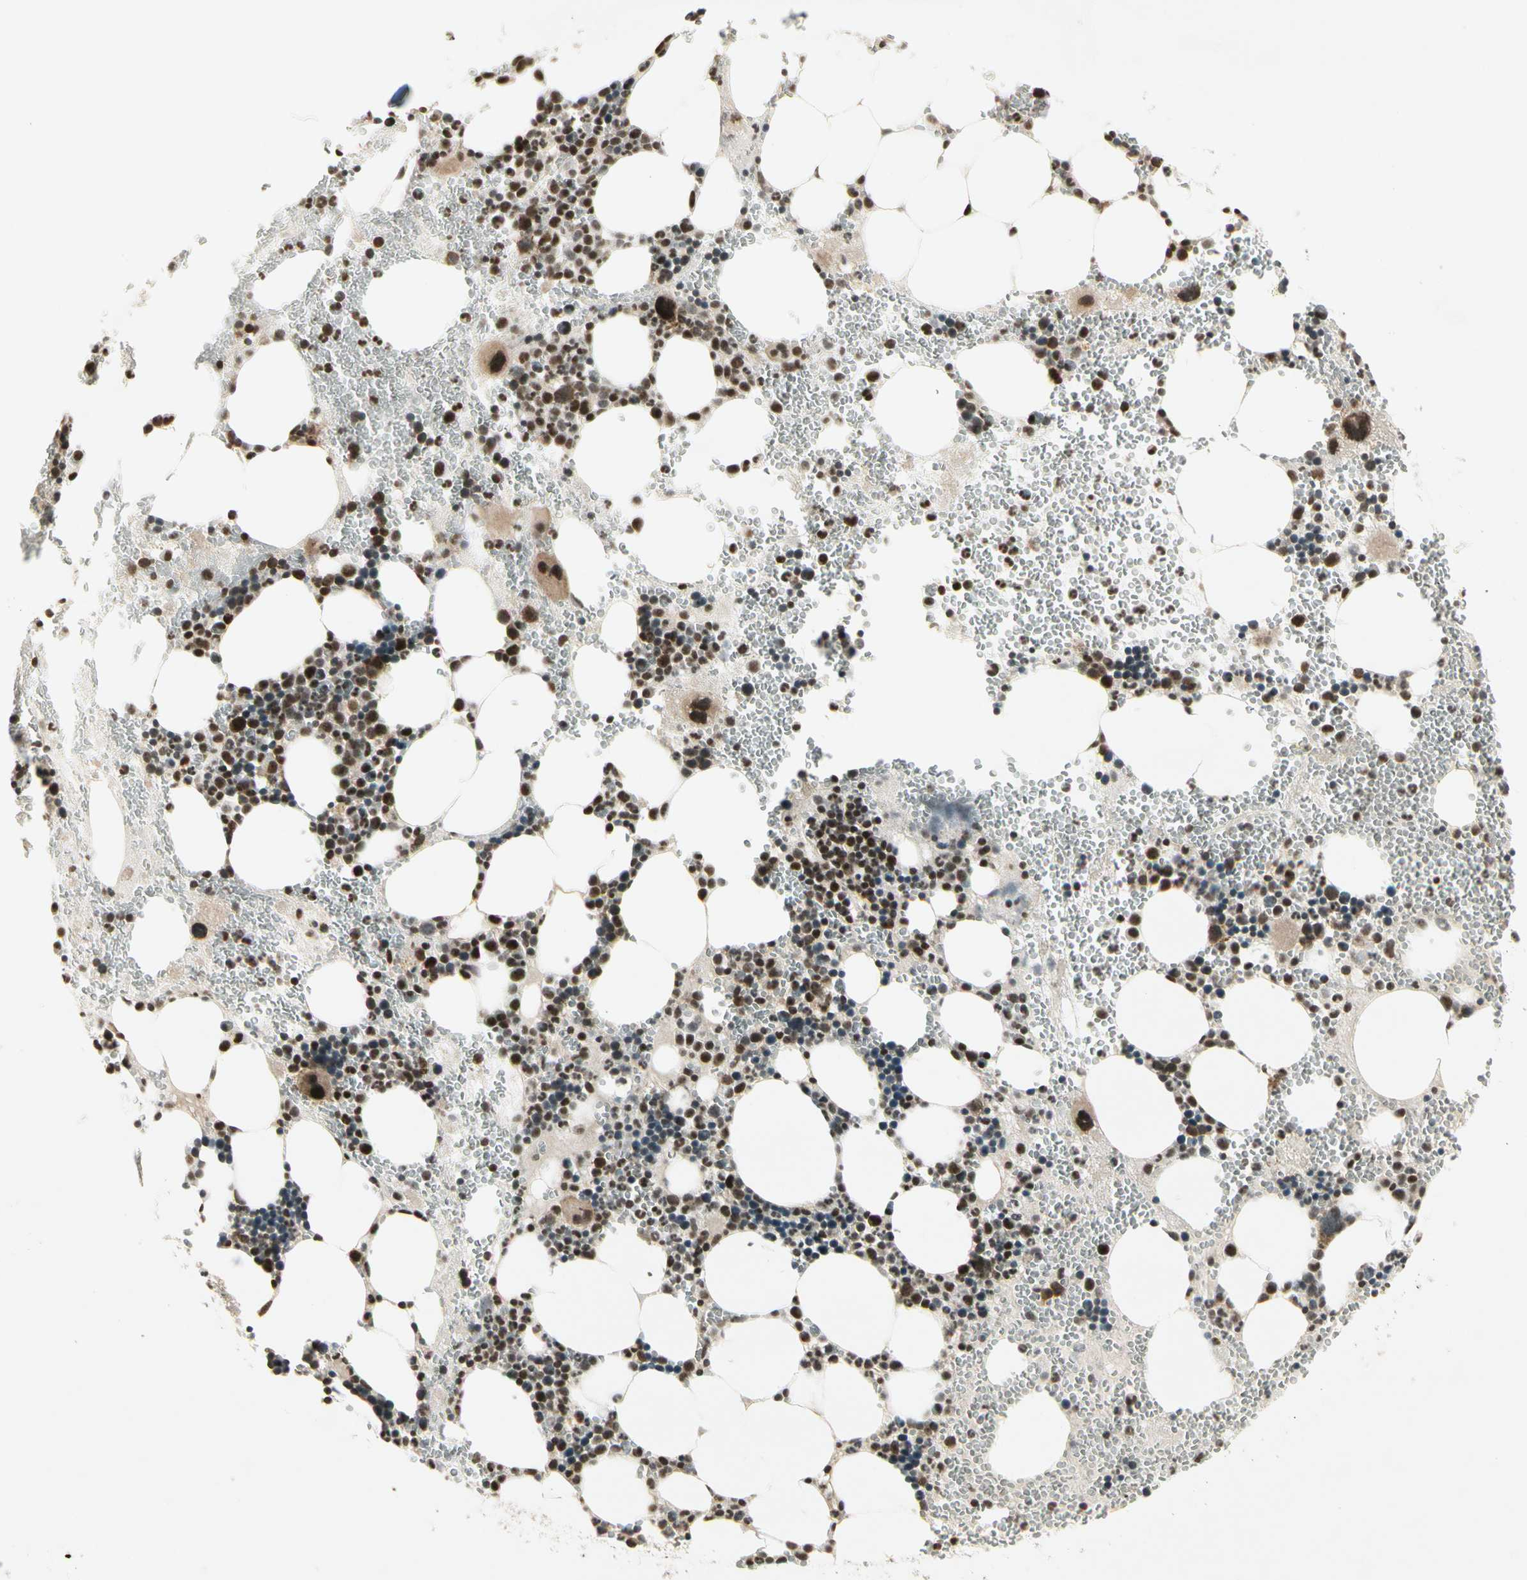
{"staining": {"intensity": "strong", "quantity": "25%-75%", "location": "cytoplasmic/membranous,nuclear"}, "tissue": "bone marrow", "cell_type": "Hematopoietic cells", "image_type": "normal", "snomed": [{"axis": "morphology", "description": "Normal tissue, NOS"}, {"axis": "morphology", "description": "Inflammation, NOS"}, {"axis": "topography", "description": "Bone marrow"}], "caption": "High-magnification brightfield microscopy of unremarkable bone marrow stained with DAB (3,3'-diaminobenzidine) (brown) and counterstained with hematoxylin (blue). hematopoietic cells exhibit strong cytoplasmic/membranous,nuclear positivity is seen in approximately25%-75% of cells. (DAB (3,3'-diaminobenzidine) IHC with brightfield microscopy, high magnification).", "gene": "SMN2", "patient": {"sex": "female", "age": 76}}